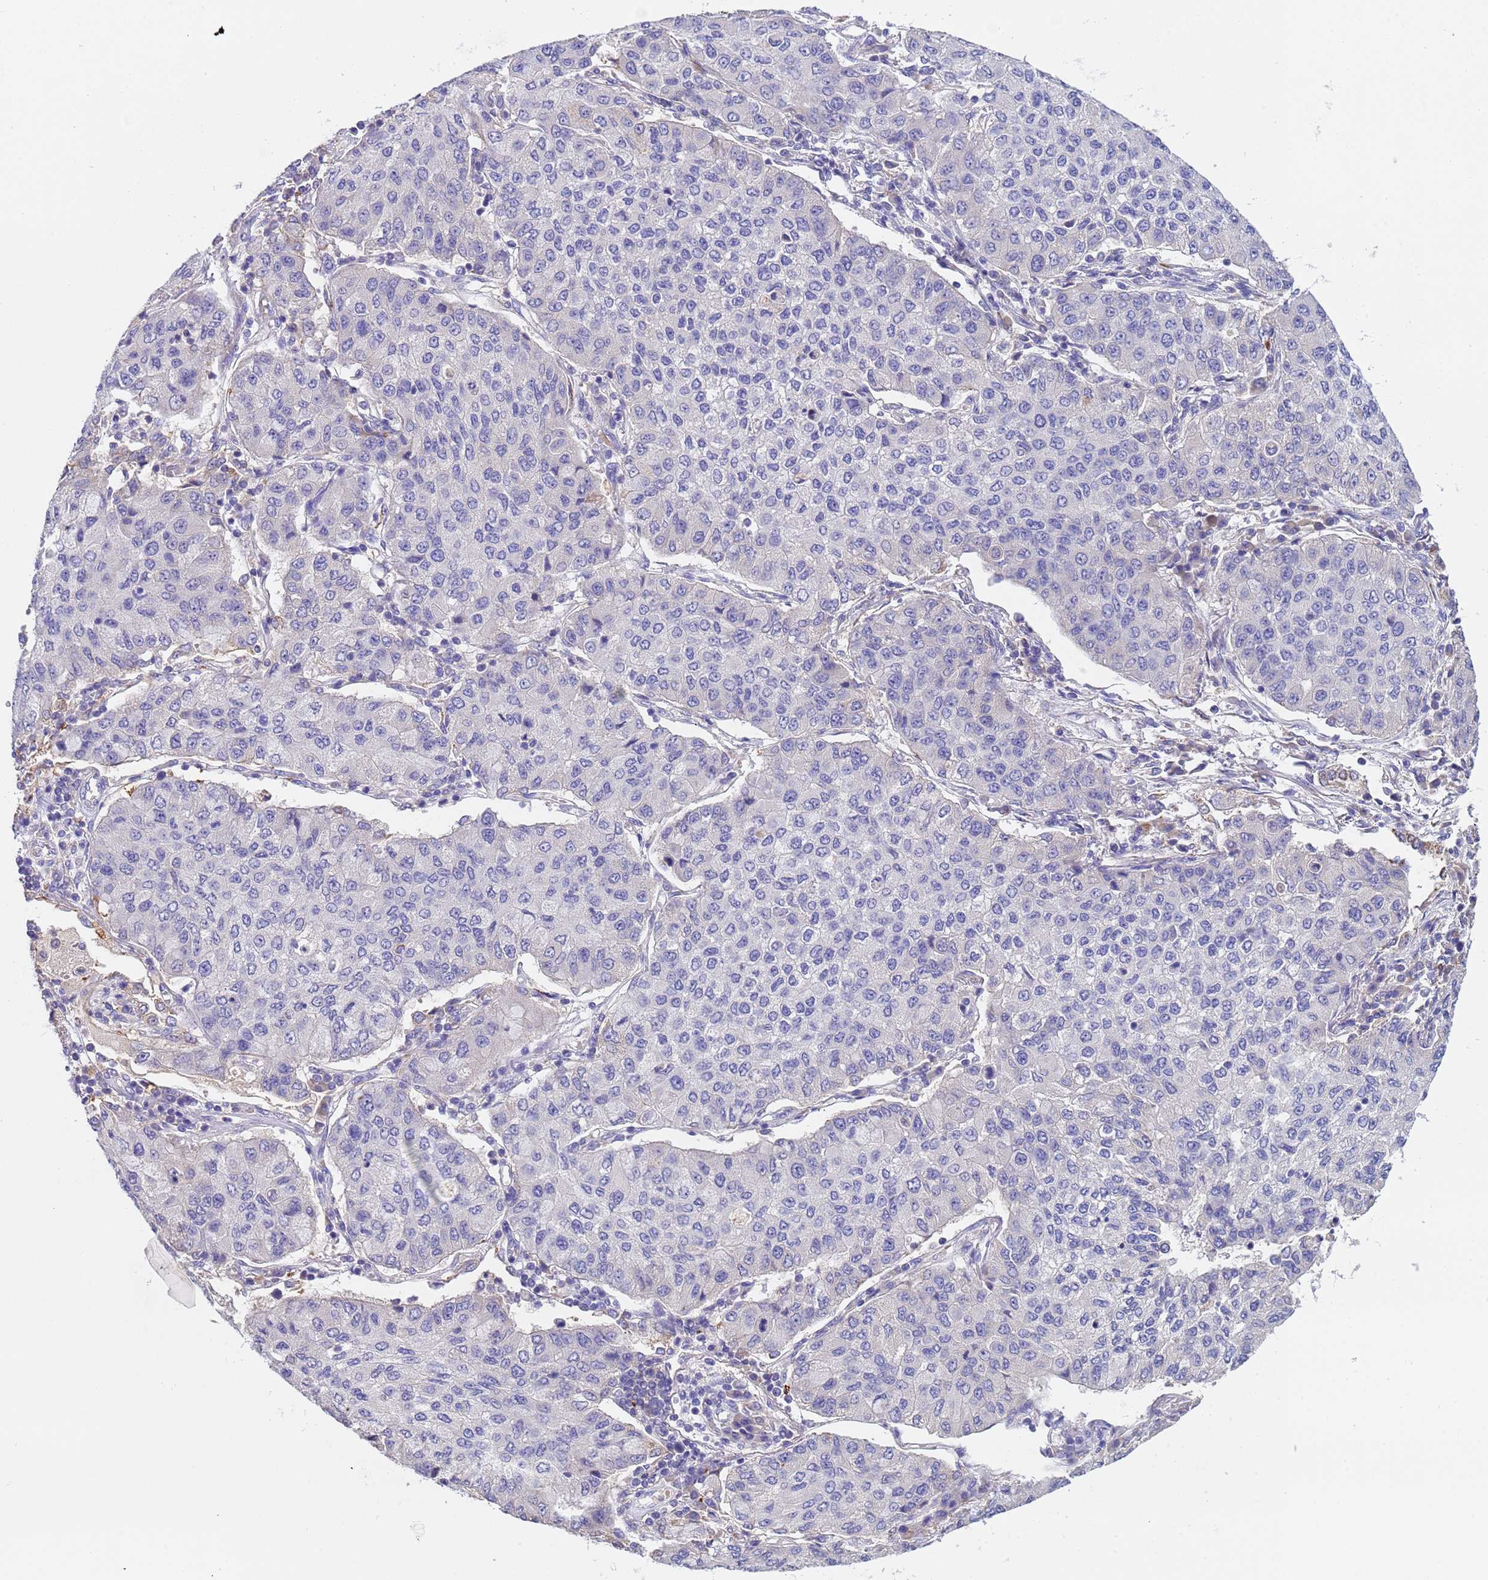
{"staining": {"intensity": "negative", "quantity": "none", "location": "none"}, "tissue": "lung cancer", "cell_type": "Tumor cells", "image_type": "cancer", "snomed": [{"axis": "morphology", "description": "Squamous cell carcinoma, NOS"}, {"axis": "topography", "description": "Lung"}], "caption": "An immunohistochemistry (IHC) image of lung squamous cell carcinoma is shown. There is no staining in tumor cells of lung squamous cell carcinoma.", "gene": "SLC24A3", "patient": {"sex": "male", "age": 74}}